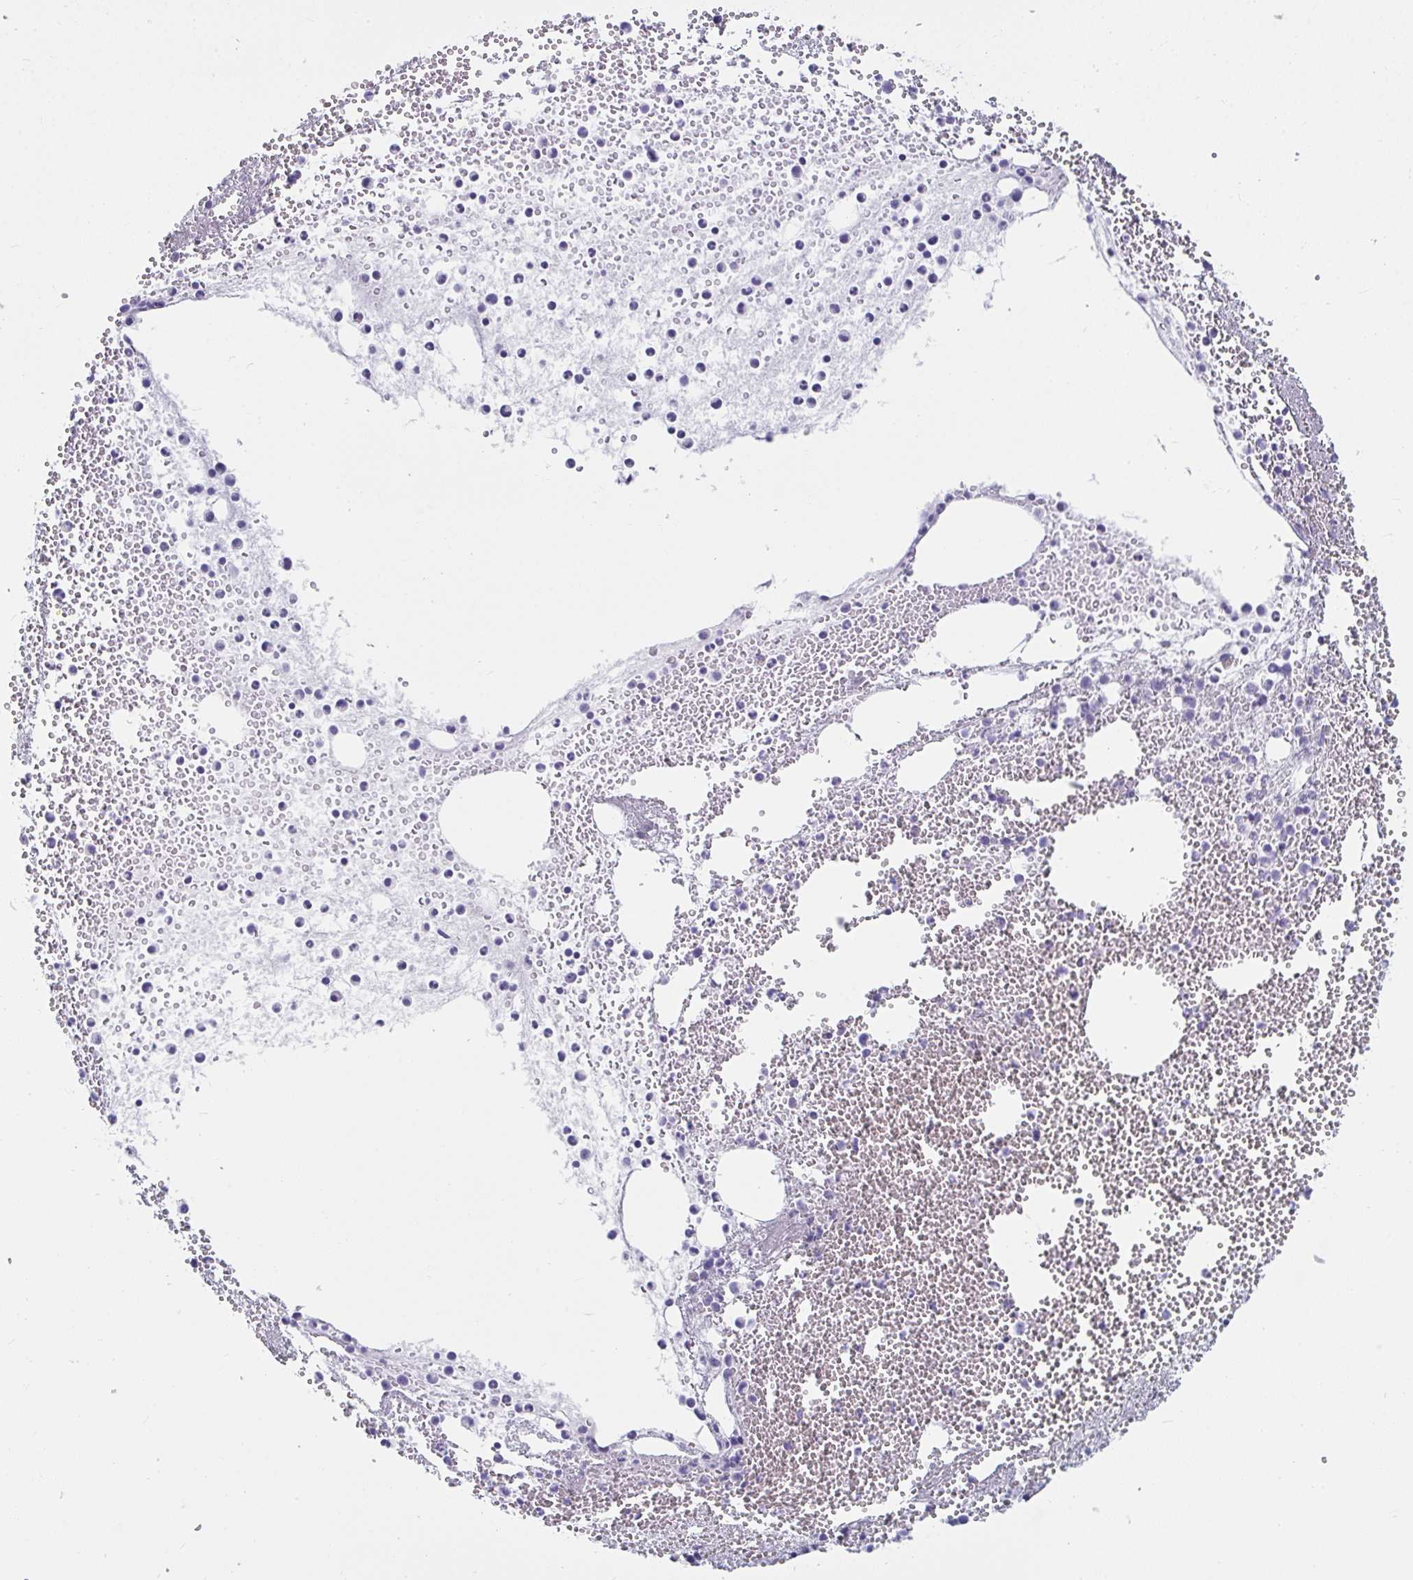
{"staining": {"intensity": "negative", "quantity": "none", "location": "none"}, "tissue": "bone marrow", "cell_type": "Hematopoietic cells", "image_type": "normal", "snomed": [{"axis": "morphology", "description": "Normal tissue, NOS"}, {"axis": "topography", "description": "Bone marrow"}], "caption": "IHC histopathology image of benign bone marrow: bone marrow stained with DAB (3,3'-diaminobenzidine) reveals no significant protein staining in hematopoietic cells.", "gene": "NPY", "patient": {"sex": "female", "age": 57}}